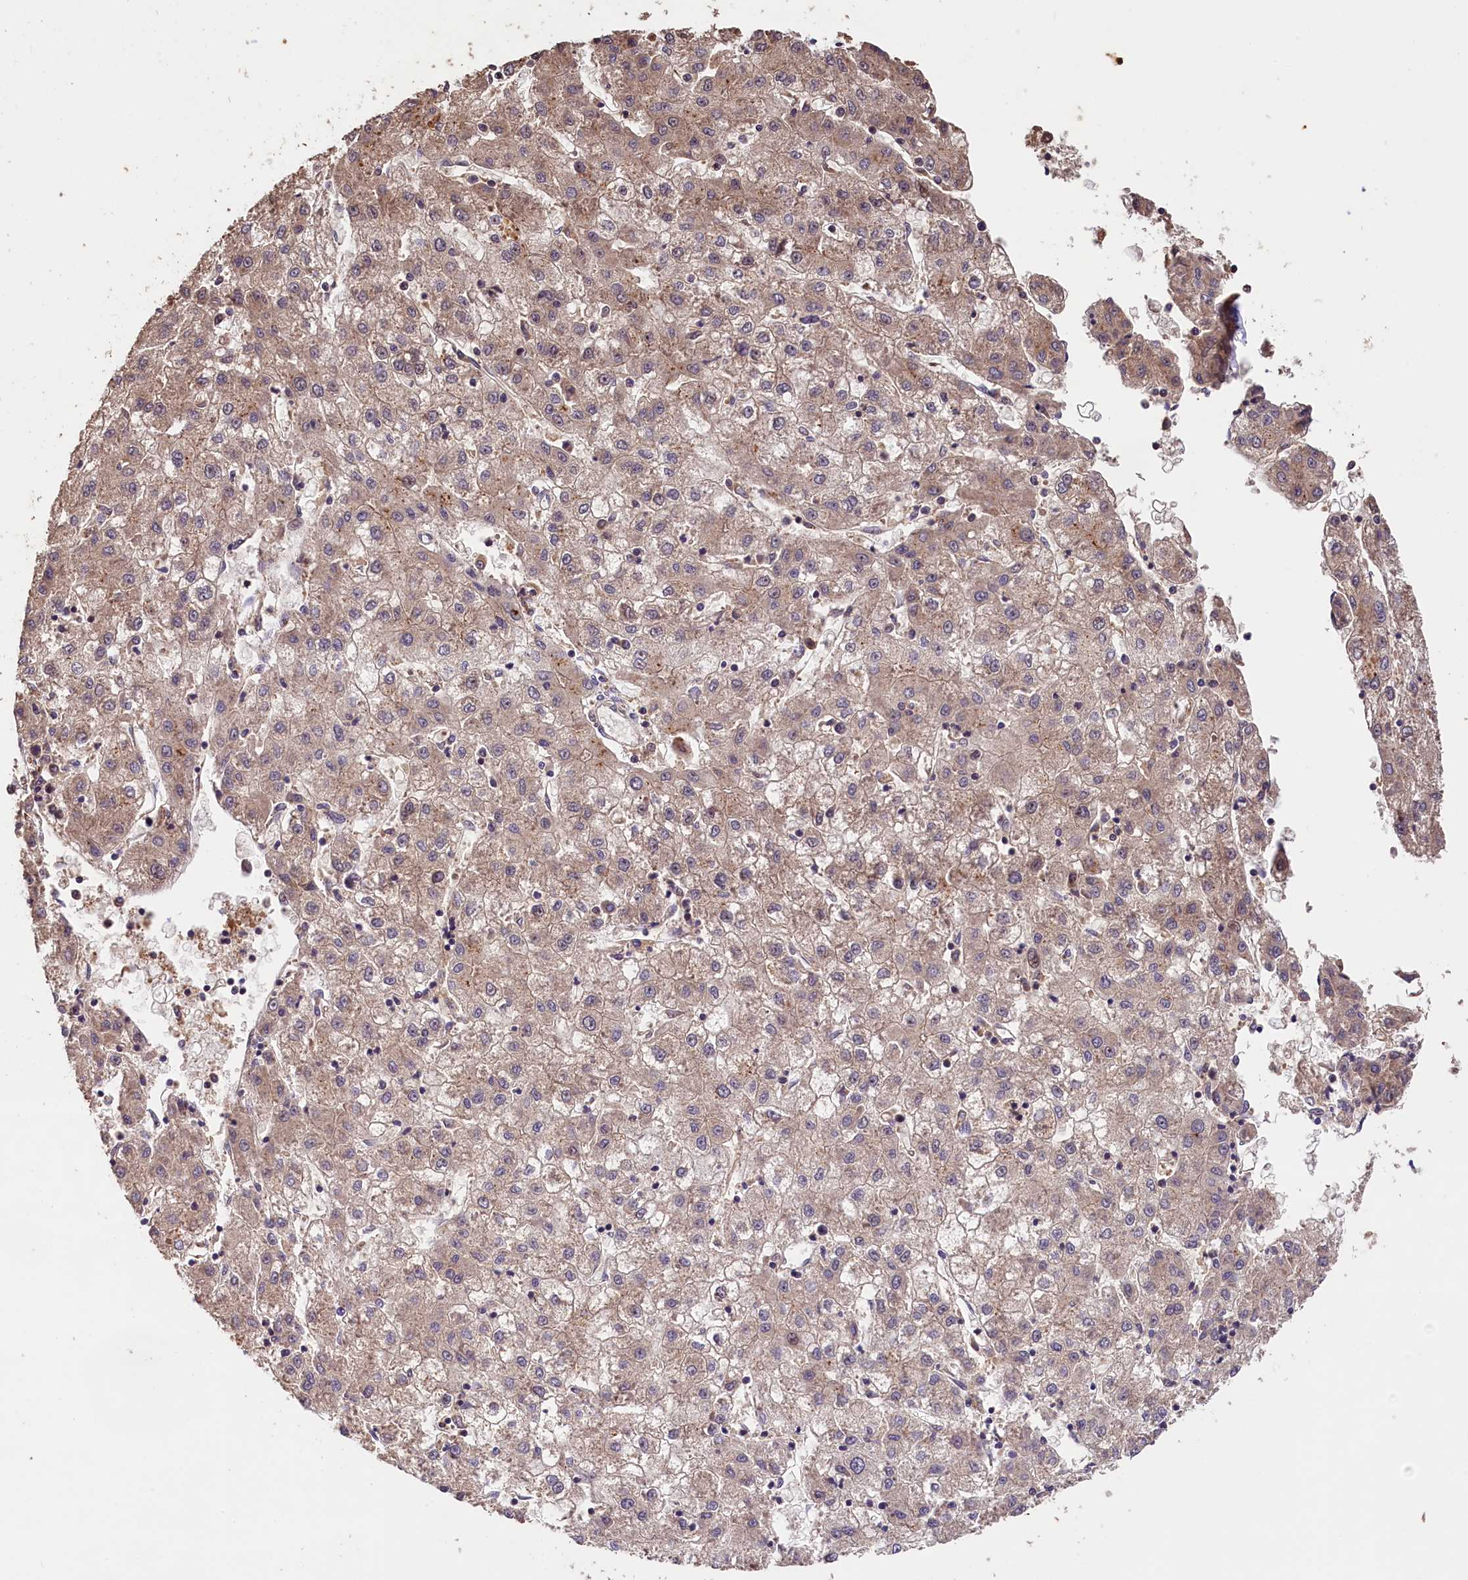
{"staining": {"intensity": "weak", "quantity": "25%-75%", "location": "cytoplasmic/membranous"}, "tissue": "liver cancer", "cell_type": "Tumor cells", "image_type": "cancer", "snomed": [{"axis": "morphology", "description": "Carcinoma, Hepatocellular, NOS"}, {"axis": "topography", "description": "Liver"}], "caption": "Liver cancer stained for a protein demonstrates weak cytoplasmic/membranous positivity in tumor cells.", "gene": "PHAF1", "patient": {"sex": "male", "age": 72}}